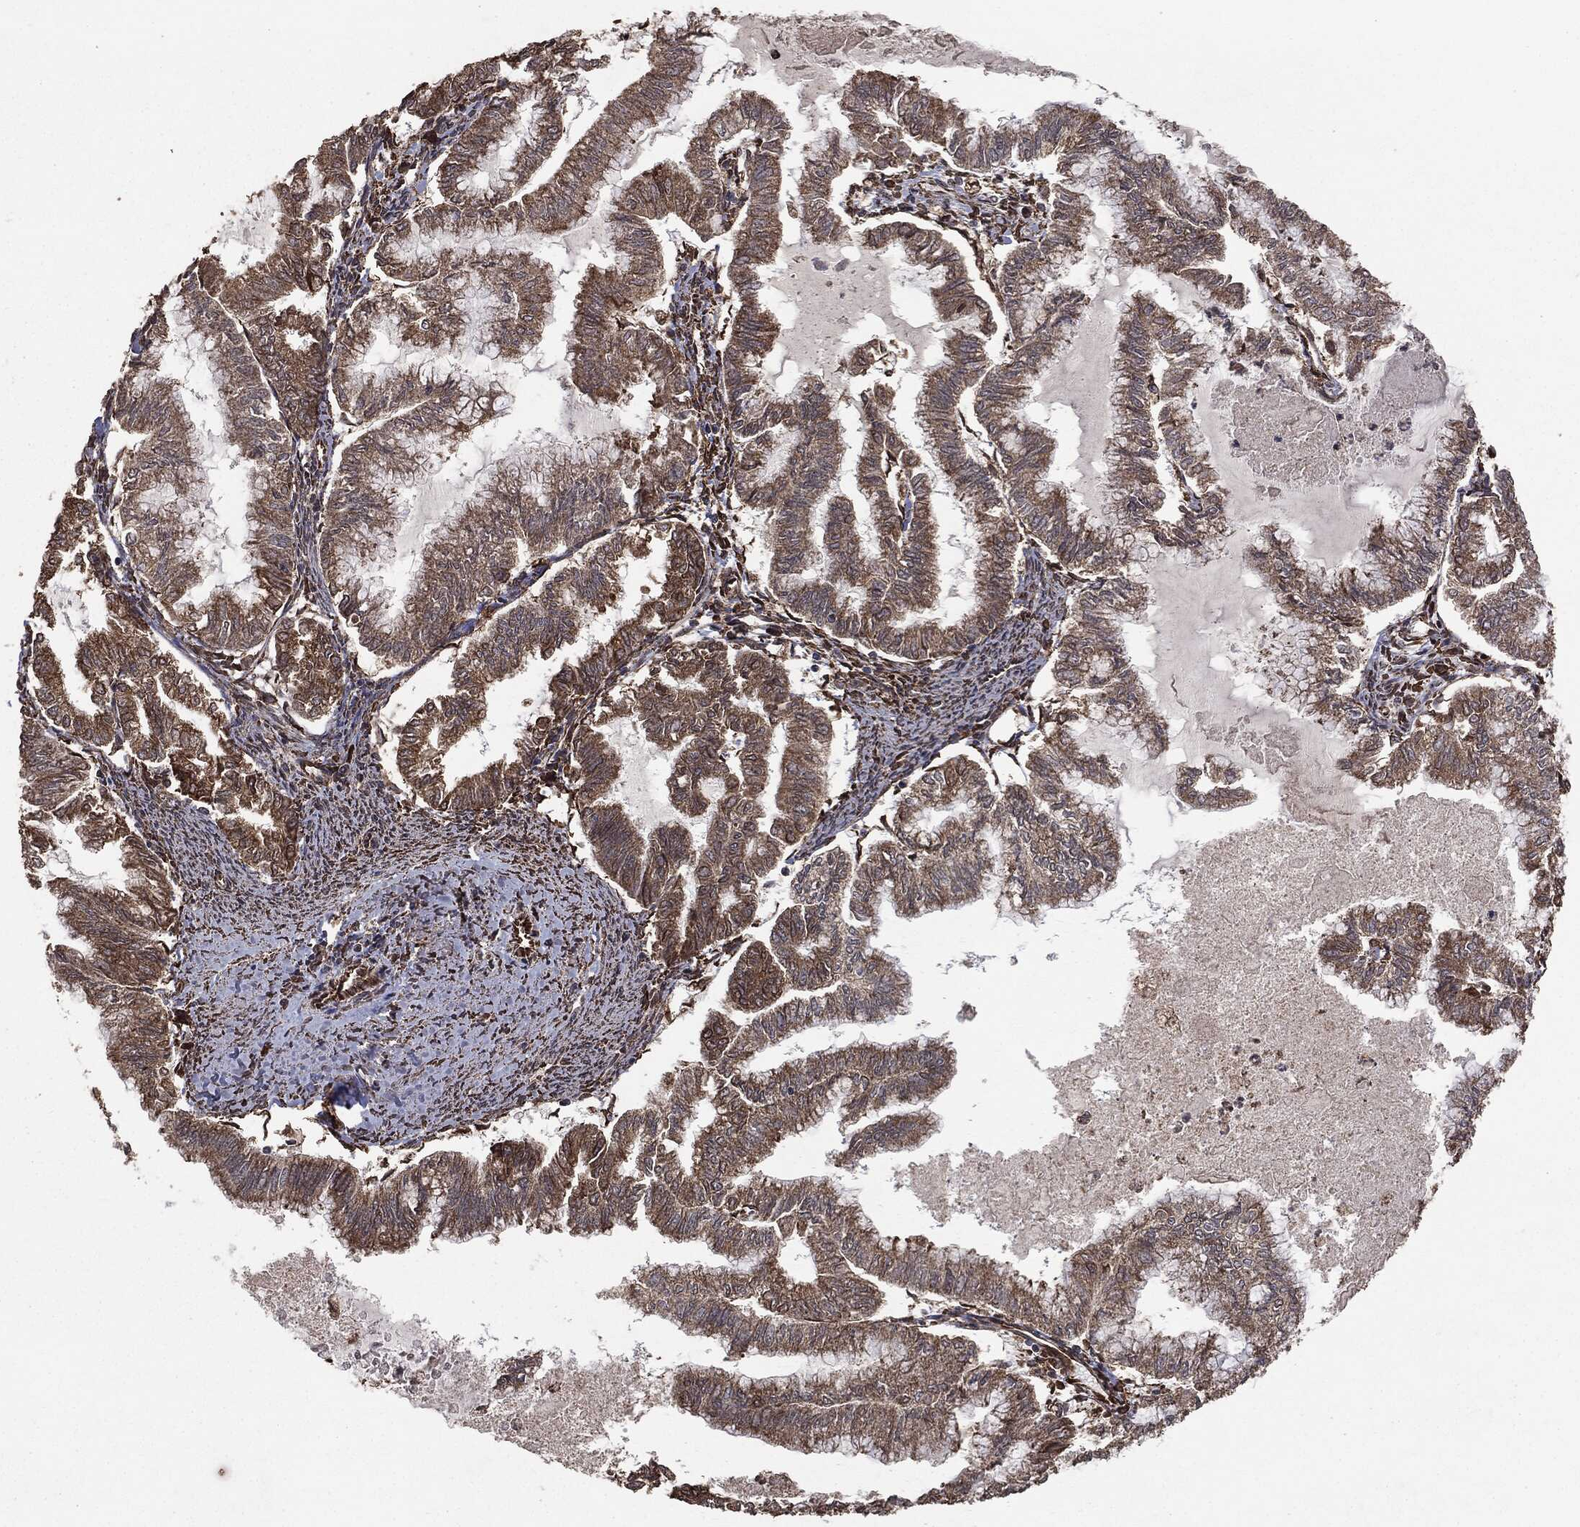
{"staining": {"intensity": "moderate", "quantity": ">75%", "location": "cytoplasmic/membranous"}, "tissue": "endometrial cancer", "cell_type": "Tumor cells", "image_type": "cancer", "snomed": [{"axis": "morphology", "description": "Adenocarcinoma, NOS"}, {"axis": "topography", "description": "Endometrium"}], "caption": "High-power microscopy captured an immunohistochemistry (IHC) image of endometrial cancer, revealing moderate cytoplasmic/membranous staining in about >75% of tumor cells. (Brightfield microscopy of DAB IHC at high magnification).", "gene": "MTOR", "patient": {"sex": "female", "age": 79}}